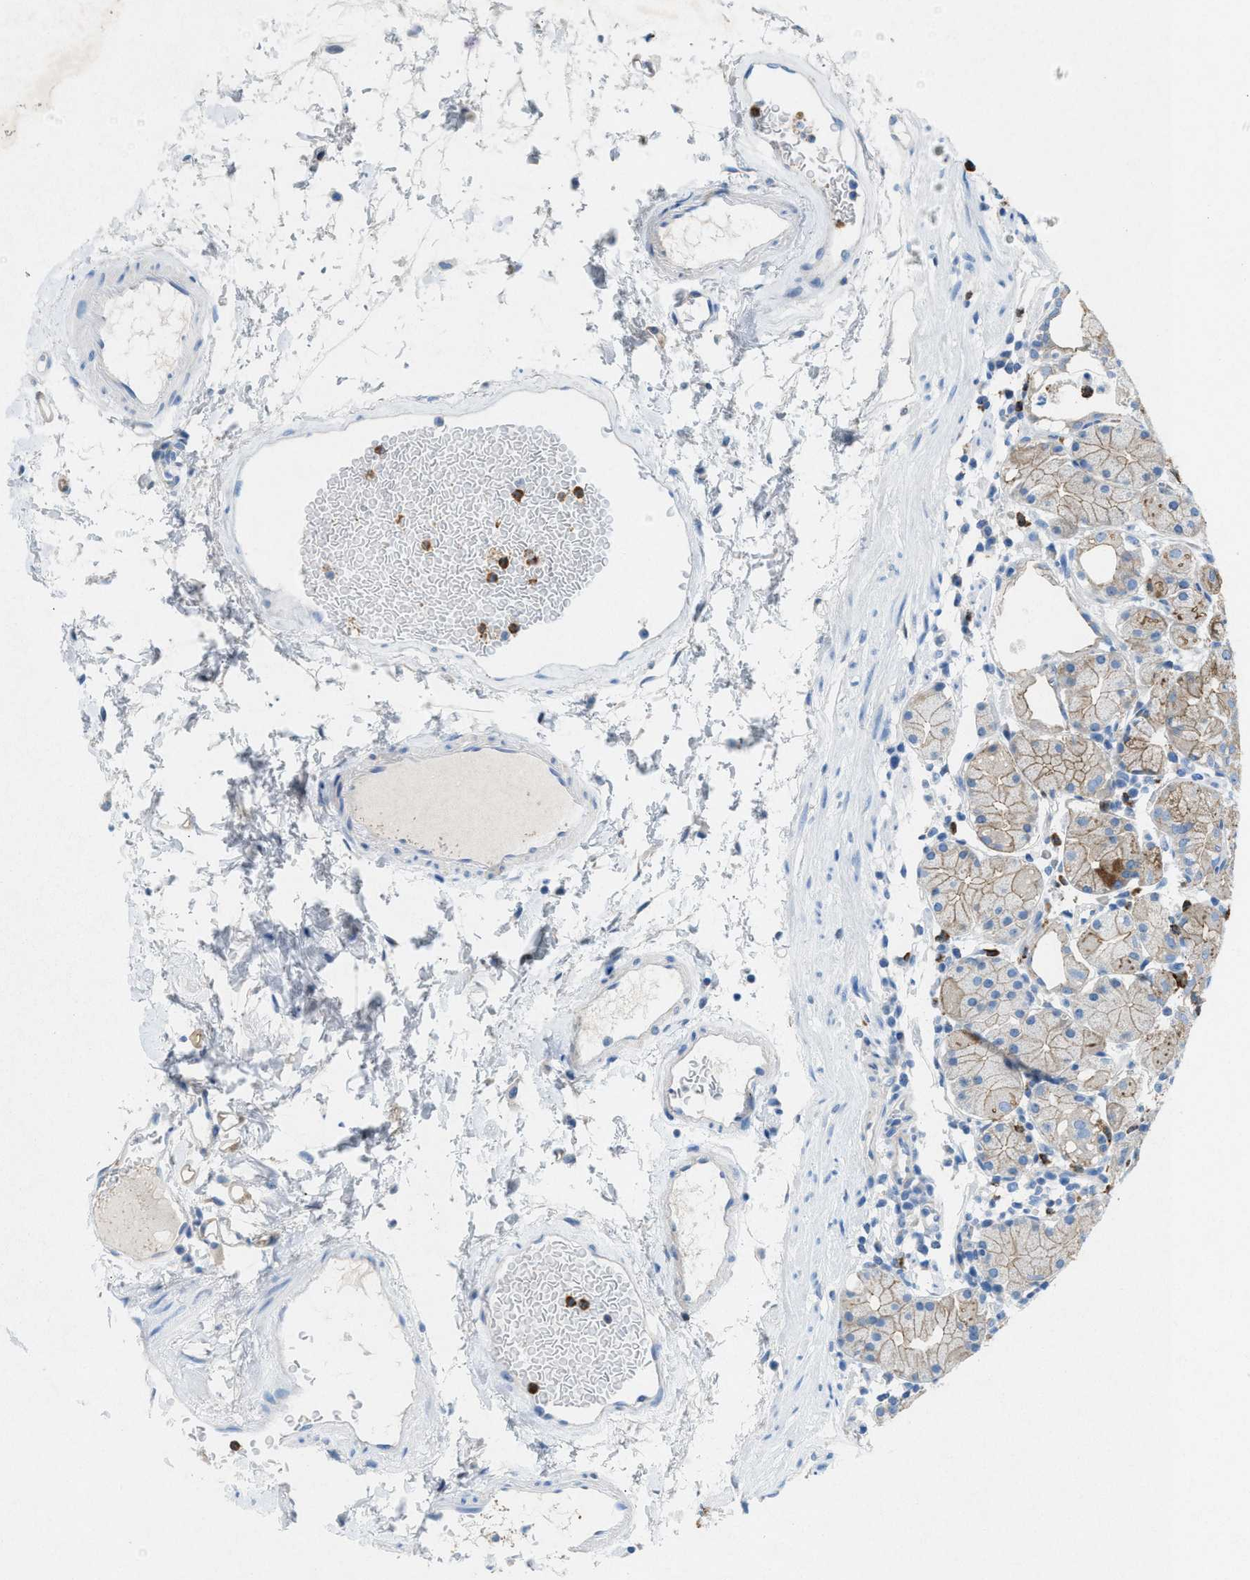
{"staining": {"intensity": "weak", "quantity": "25%-75%", "location": "cytoplasmic/membranous"}, "tissue": "stomach", "cell_type": "Glandular cells", "image_type": "normal", "snomed": [{"axis": "morphology", "description": "Normal tissue, NOS"}, {"axis": "topography", "description": "Stomach"}, {"axis": "topography", "description": "Stomach, lower"}], "caption": "Immunohistochemical staining of unremarkable human stomach shows weak cytoplasmic/membranous protein expression in approximately 25%-75% of glandular cells. Nuclei are stained in blue.", "gene": "CKLF", "patient": {"sex": "female", "age": 75}}